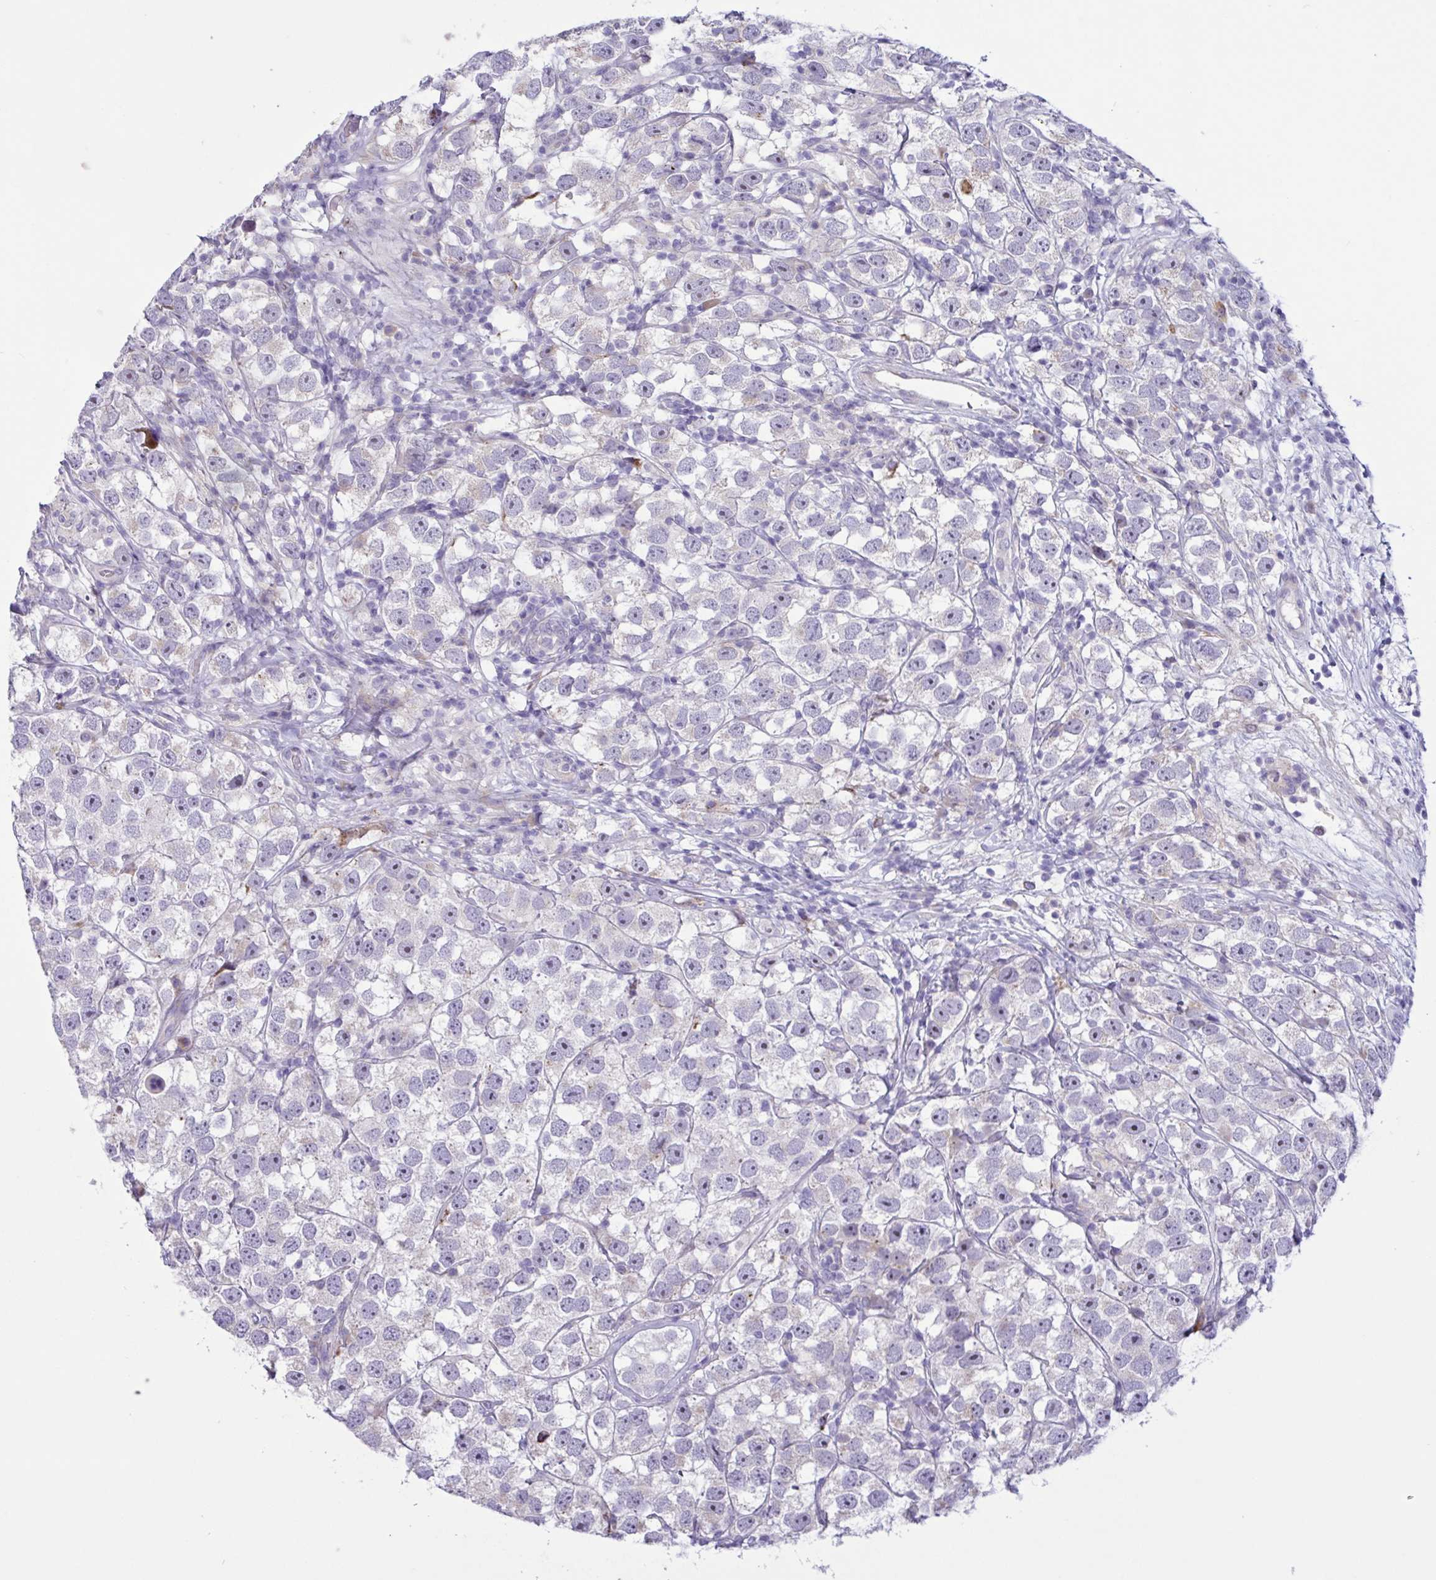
{"staining": {"intensity": "negative", "quantity": "none", "location": "none"}, "tissue": "testis cancer", "cell_type": "Tumor cells", "image_type": "cancer", "snomed": [{"axis": "morphology", "description": "Seminoma, NOS"}, {"axis": "topography", "description": "Testis"}], "caption": "Tumor cells are negative for brown protein staining in seminoma (testis).", "gene": "DSC3", "patient": {"sex": "male", "age": 26}}